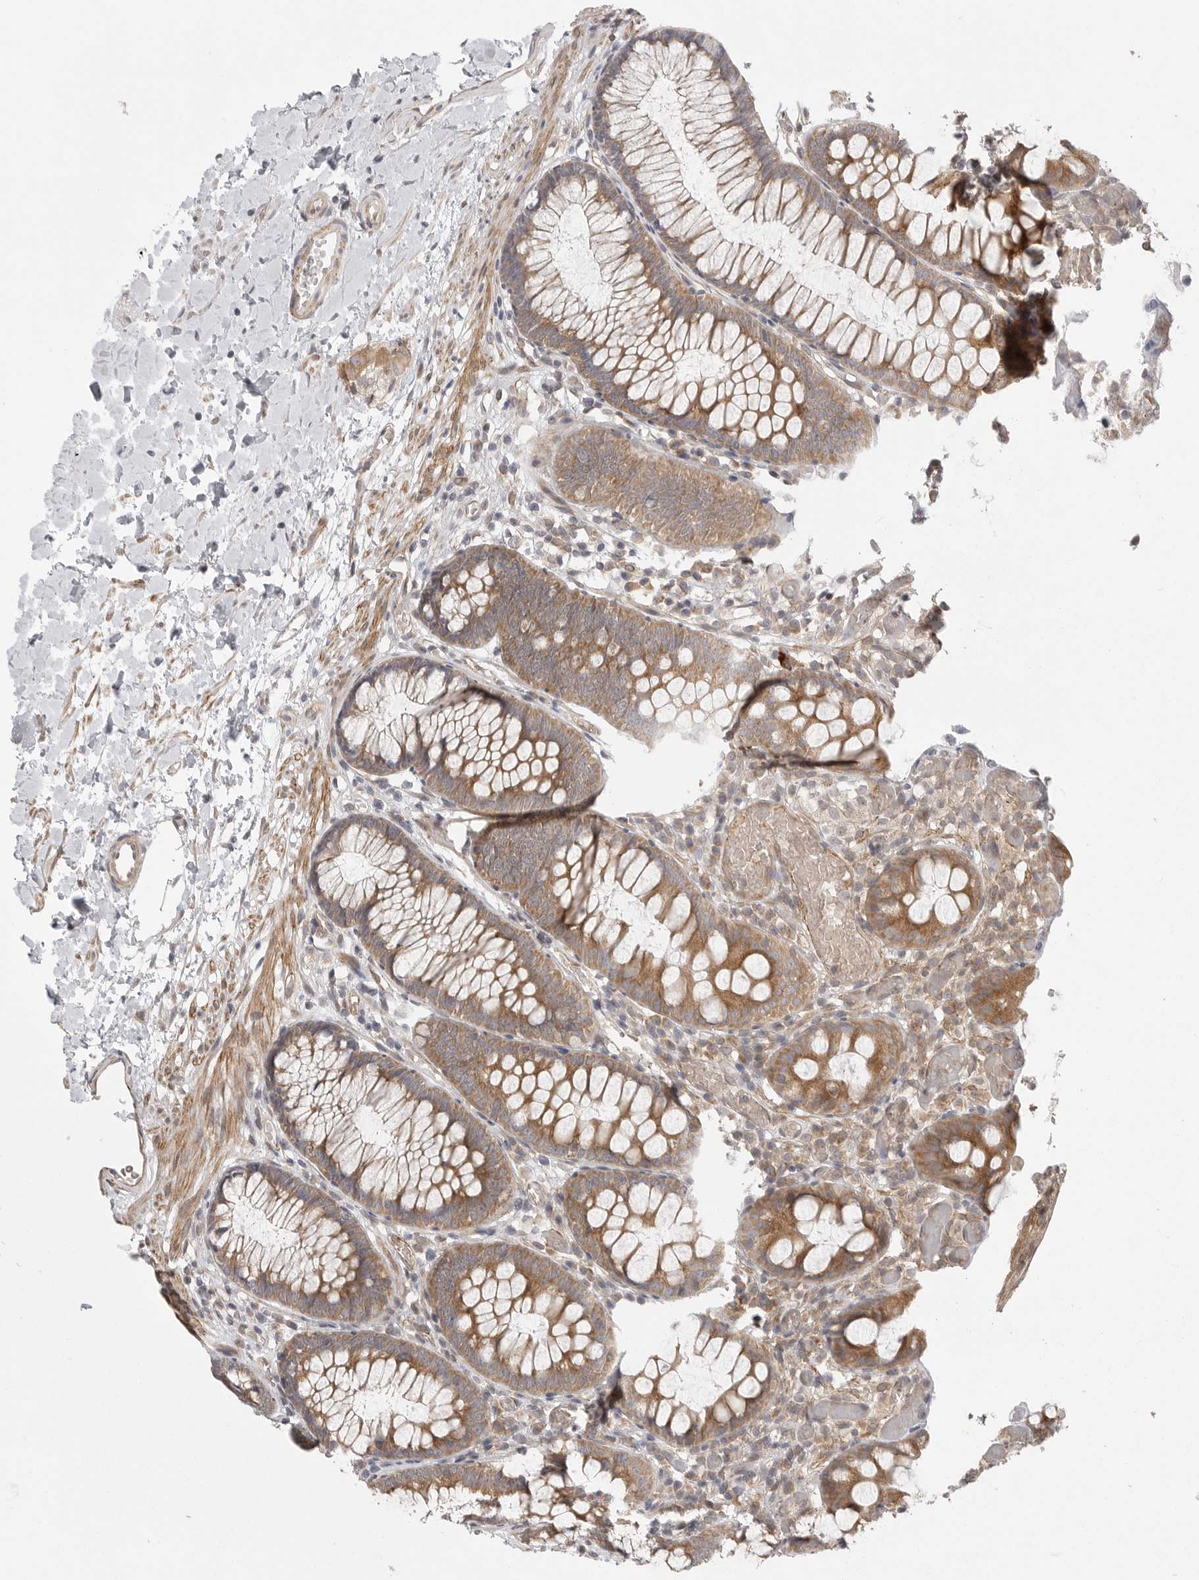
{"staining": {"intensity": "moderate", "quantity": ">75%", "location": "cytoplasmic/membranous"}, "tissue": "colon", "cell_type": "Endothelial cells", "image_type": "normal", "snomed": [{"axis": "morphology", "description": "Normal tissue, NOS"}, {"axis": "topography", "description": "Colon"}], "caption": "IHC staining of unremarkable colon, which shows medium levels of moderate cytoplasmic/membranous positivity in about >75% of endothelial cells indicating moderate cytoplasmic/membranous protein staining. The staining was performed using DAB (brown) for protein detection and nuclei were counterstained in hematoxylin (blue).", "gene": "CERS2", "patient": {"sex": "male", "age": 14}}